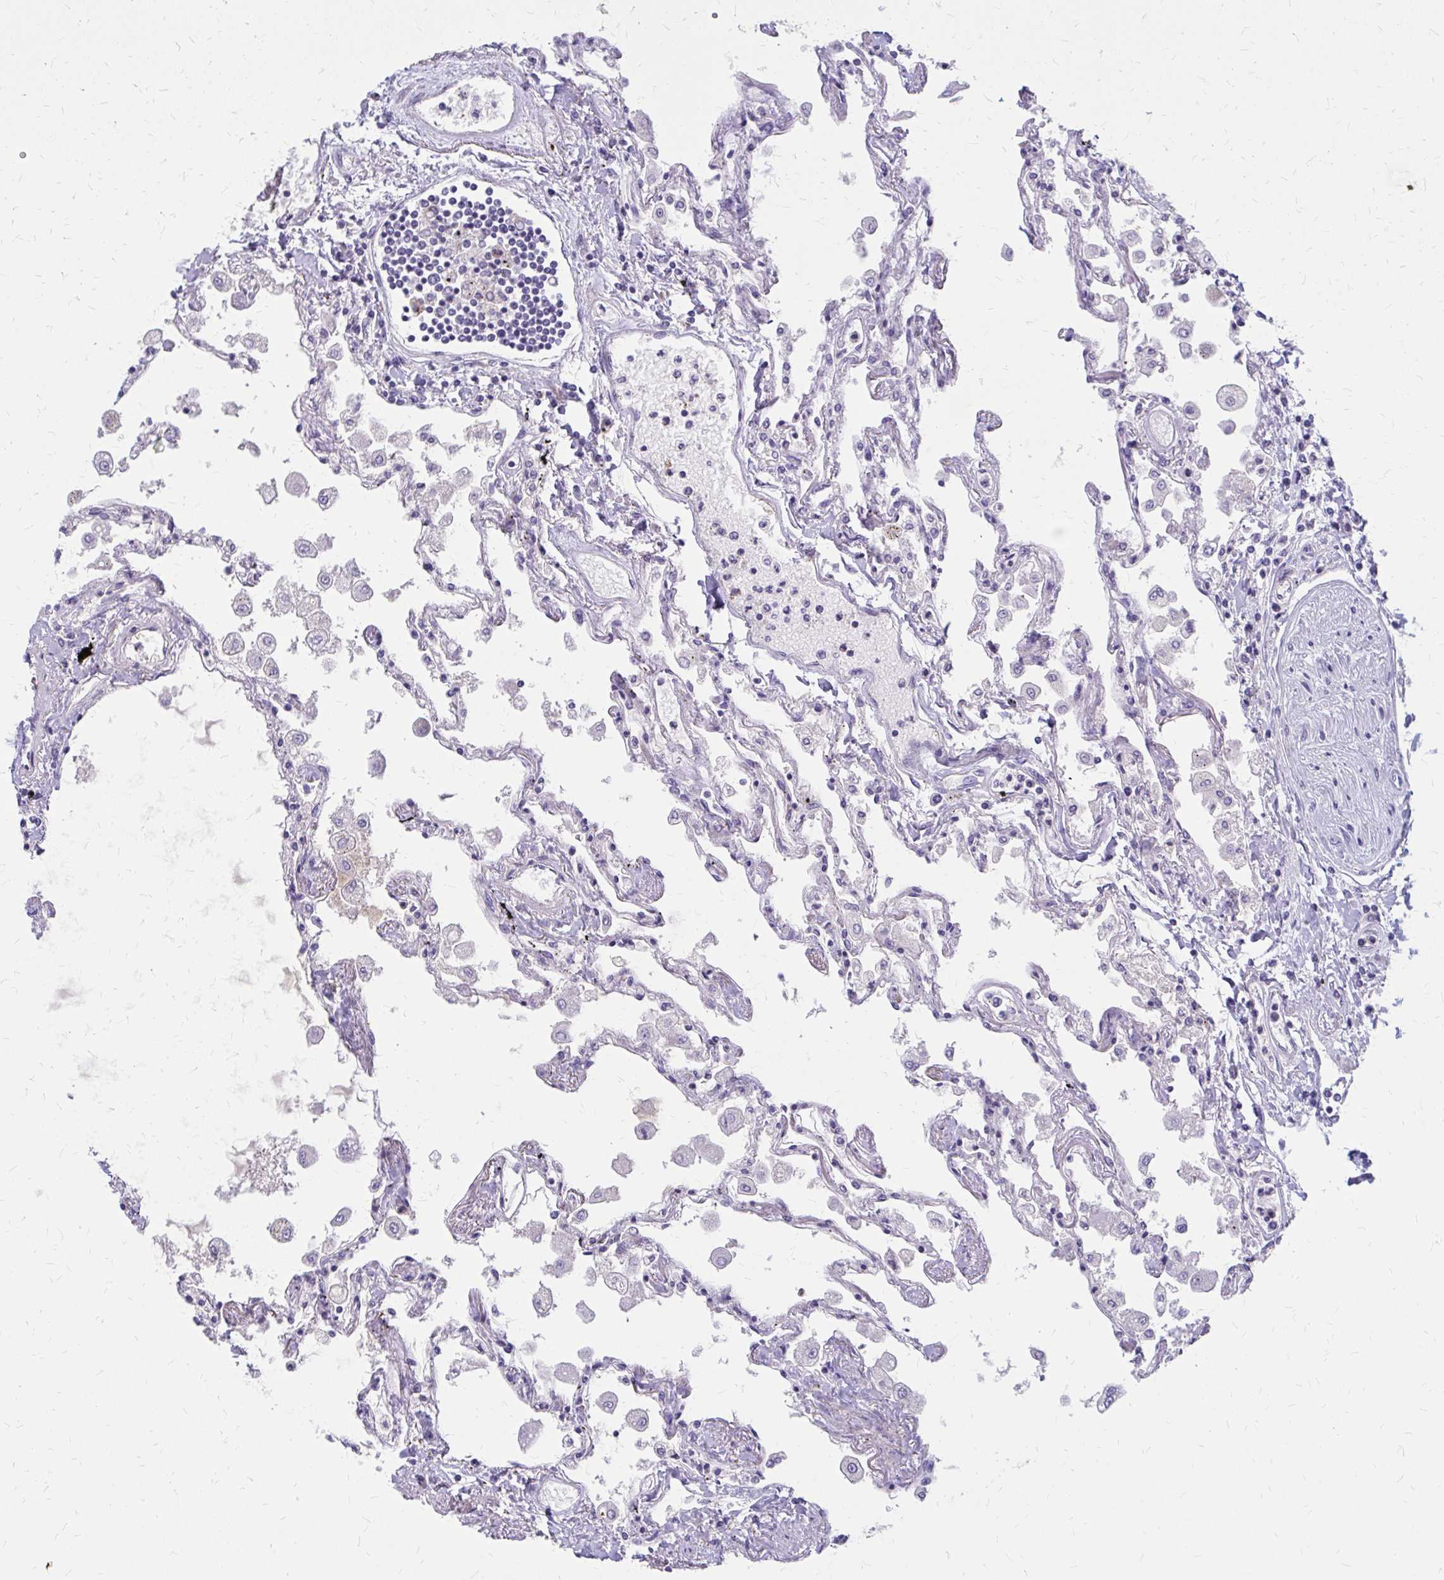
{"staining": {"intensity": "negative", "quantity": "none", "location": "none"}, "tissue": "lung", "cell_type": "Alveolar cells", "image_type": "normal", "snomed": [{"axis": "morphology", "description": "Normal tissue, NOS"}, {"axis": "morphology", "description": "Adenocarcinoma, NOS"}, {"axis": "topography", "description": "Cartilage tissue"}, {"axis": "topography", "description": "Lung"}], "caption": "High power microscopy histopathology image of an IHC micrograph of unremarkable lung, revealing no significant staining in alveolar cells. The staining is performed using DAB (3,3'-diaminobenzidine) brown chromogen with nuclei counter-stained in using hematoxylin.", "gene": "GLYATL2", "patient": {"sex": "female", "age": 67}}